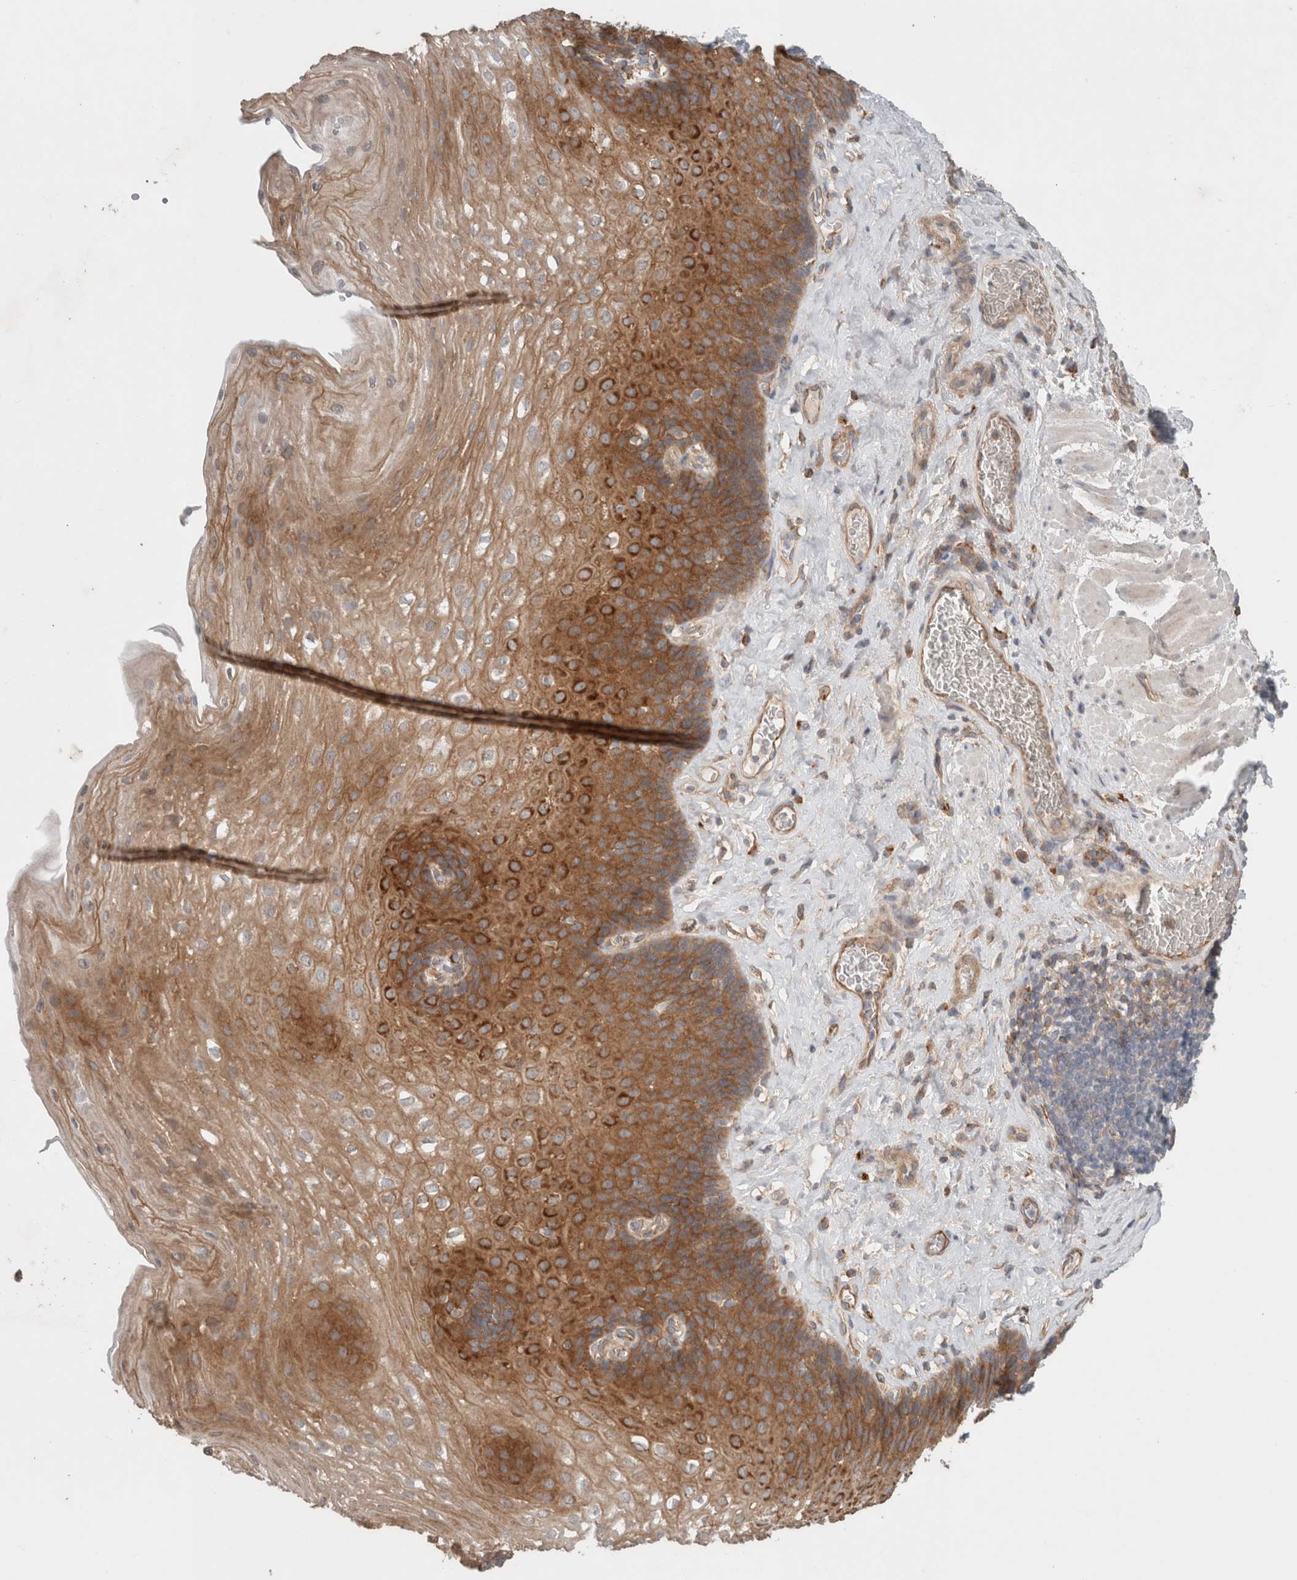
{"staining": {"intensity": "strong", "quantity": "25%-75%", "location": "cytoplasmic/membranous"}, "tissue": "esophagus", "cell_type": "Squamous epithelial cells", "image_type": "normal", "snomed": [{"axis": "morphology", "description": "Normal tissue, NOS"}, {"axis": "topography", "description": "Esophagus"}], "caption": "Protein positivity by immunohistochemistry shows strong cytoplasmic/membranous staining in approximately 25%-75% of squamous epithelial cells in unremarkable esophagus. (IHC, brightfield microscopy, high magnification).", "gene": "RASAL2", "patient": {"sex": "female", "age": 66}}